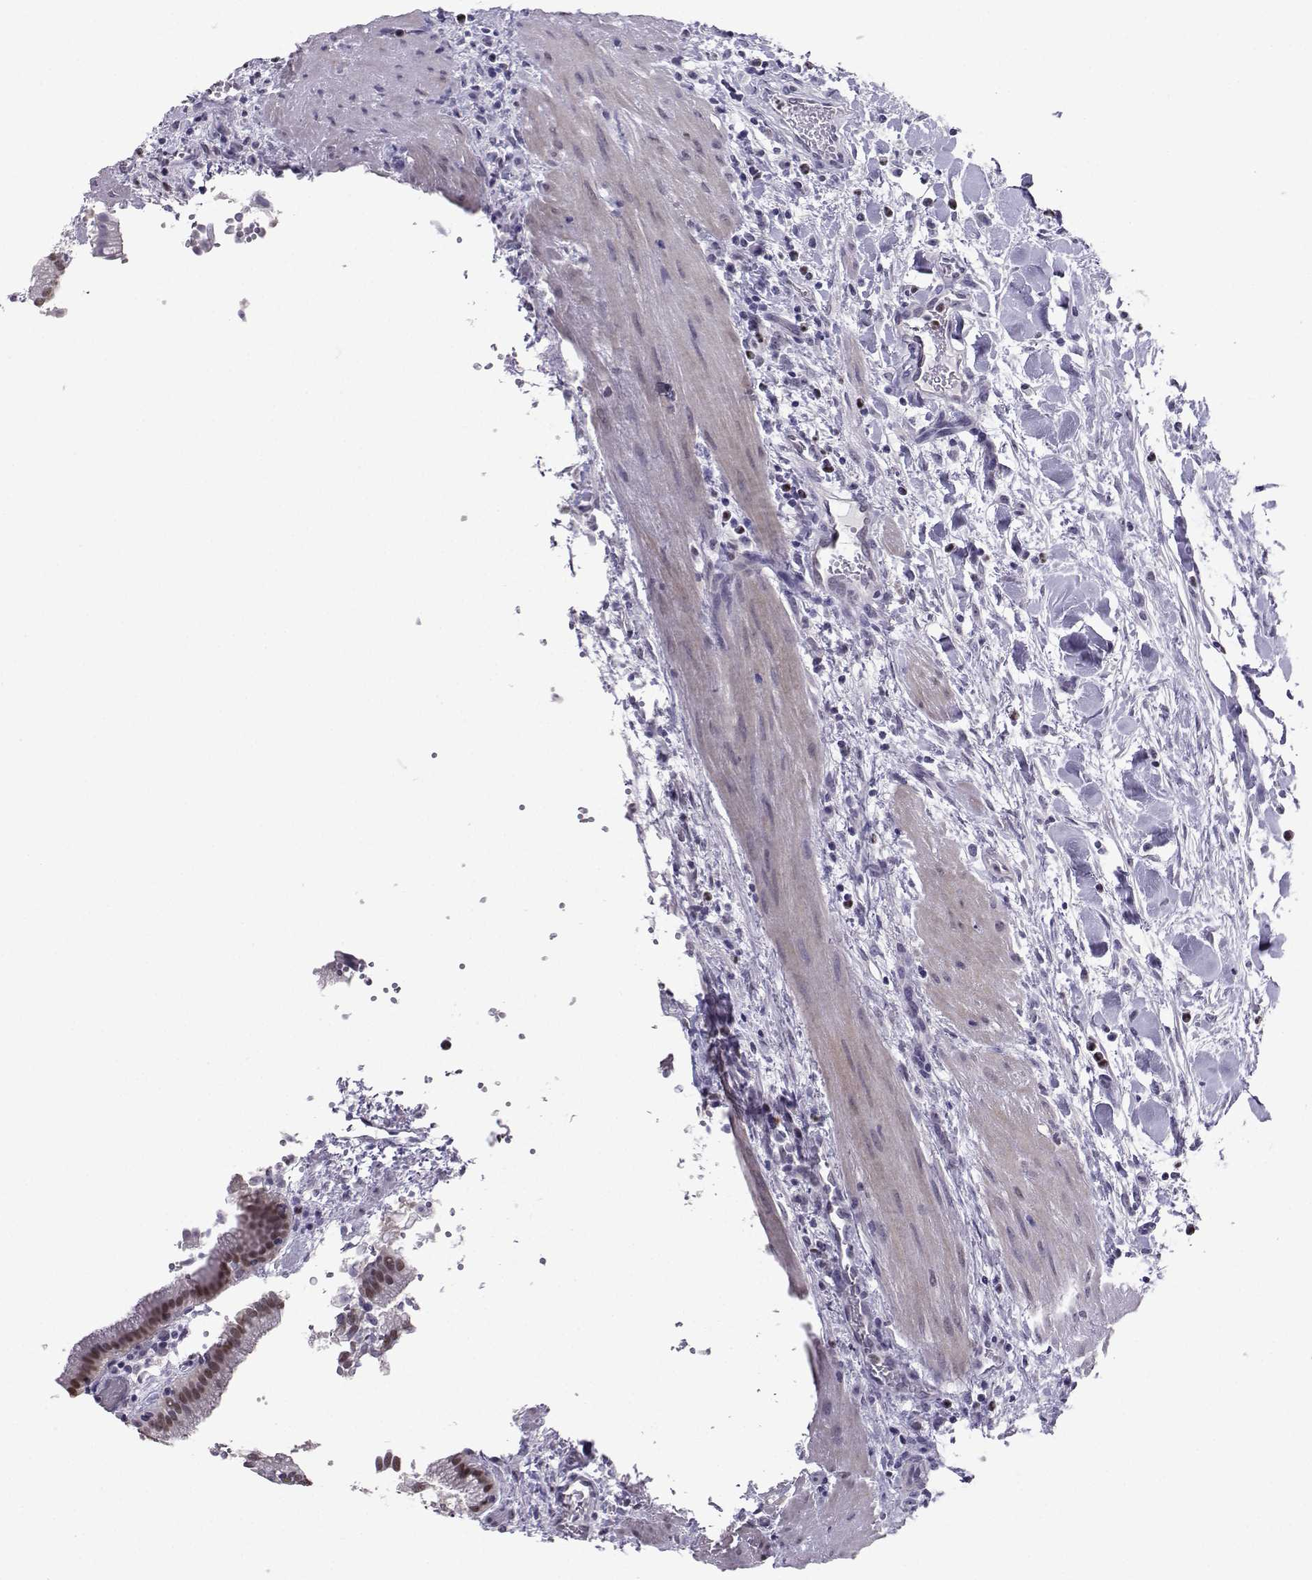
{"staining": {"intensity": "moderate", "quantity": "<25%", "location": "nuclear"}, "tissue": "gallbladder", "cell_type": "Glandular cells", "image_type": "normal", "snomed": [{"axis": "morphology", "description": "Normal tissue, NOS"}, {"axis": "topography", "description": "Gallbladder"}], "caption": "Protein analysis of normal gallbladder demonstrates moderate nuclear staining in approximately <25% of glandular cells.", "gene": "TEDC2", "patient": {"sex": "male", "age": 42}}